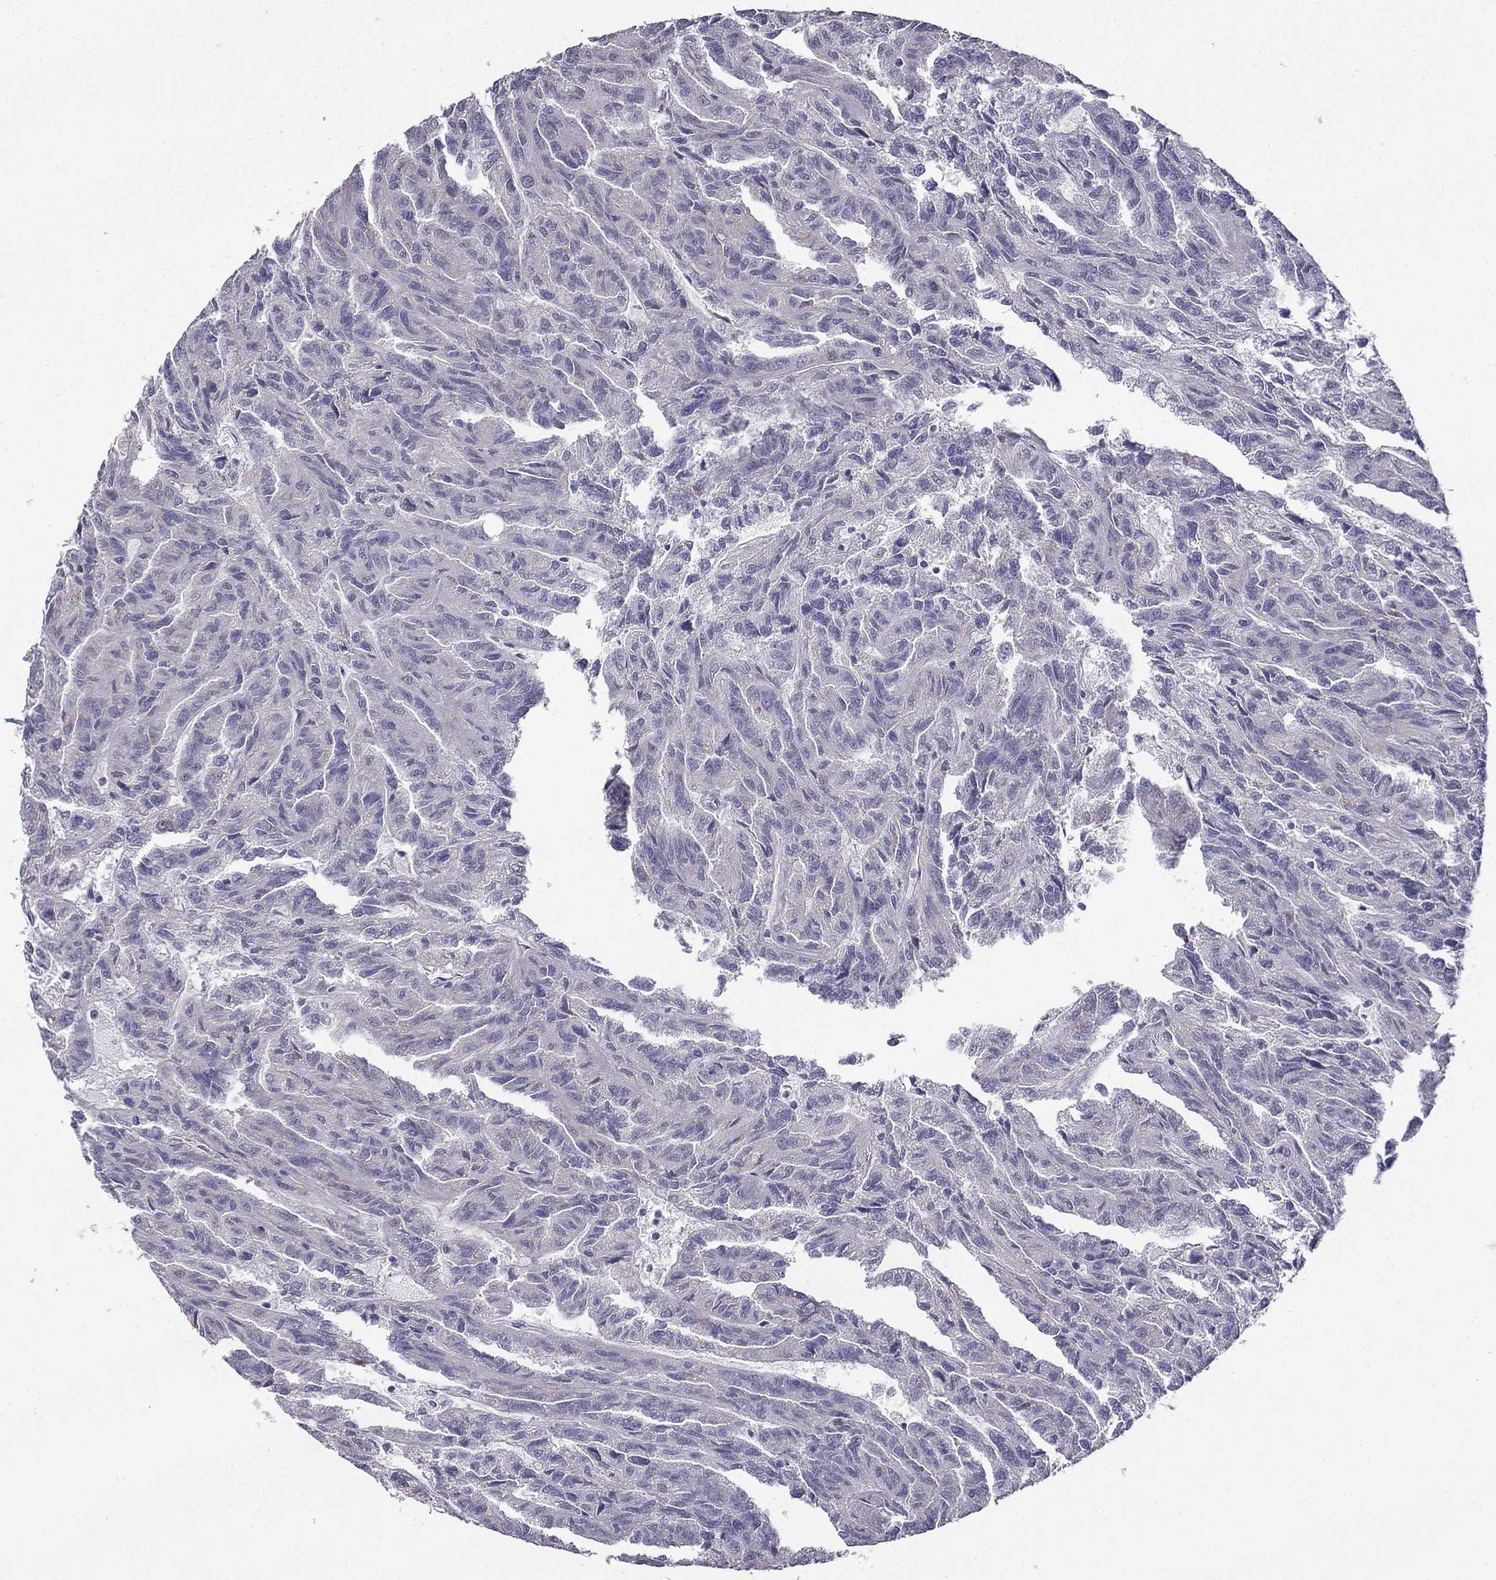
{"staining": {"intensity": "negative", "quantity": "none", "location": "none"}, "tissue": "renal cancer", "cell_type": "Tumor cells", "image_type": "cancer", "snomed": [{"axis": "morphology", "description": "Adenocarcinoma, NOS"}, {"axis": "topography", "description": "Kidney"}], "caption": "This photomicrograph is of renal cancer stained with immunohistochemistry (IHC) to label a protein in brown with the nuclei are counter-stained blue. There is no positivity in tumor cells. Nuclei are stained in blue.", "gene": "UHRF1", "patient": {"sex": "male", "age": 79}}